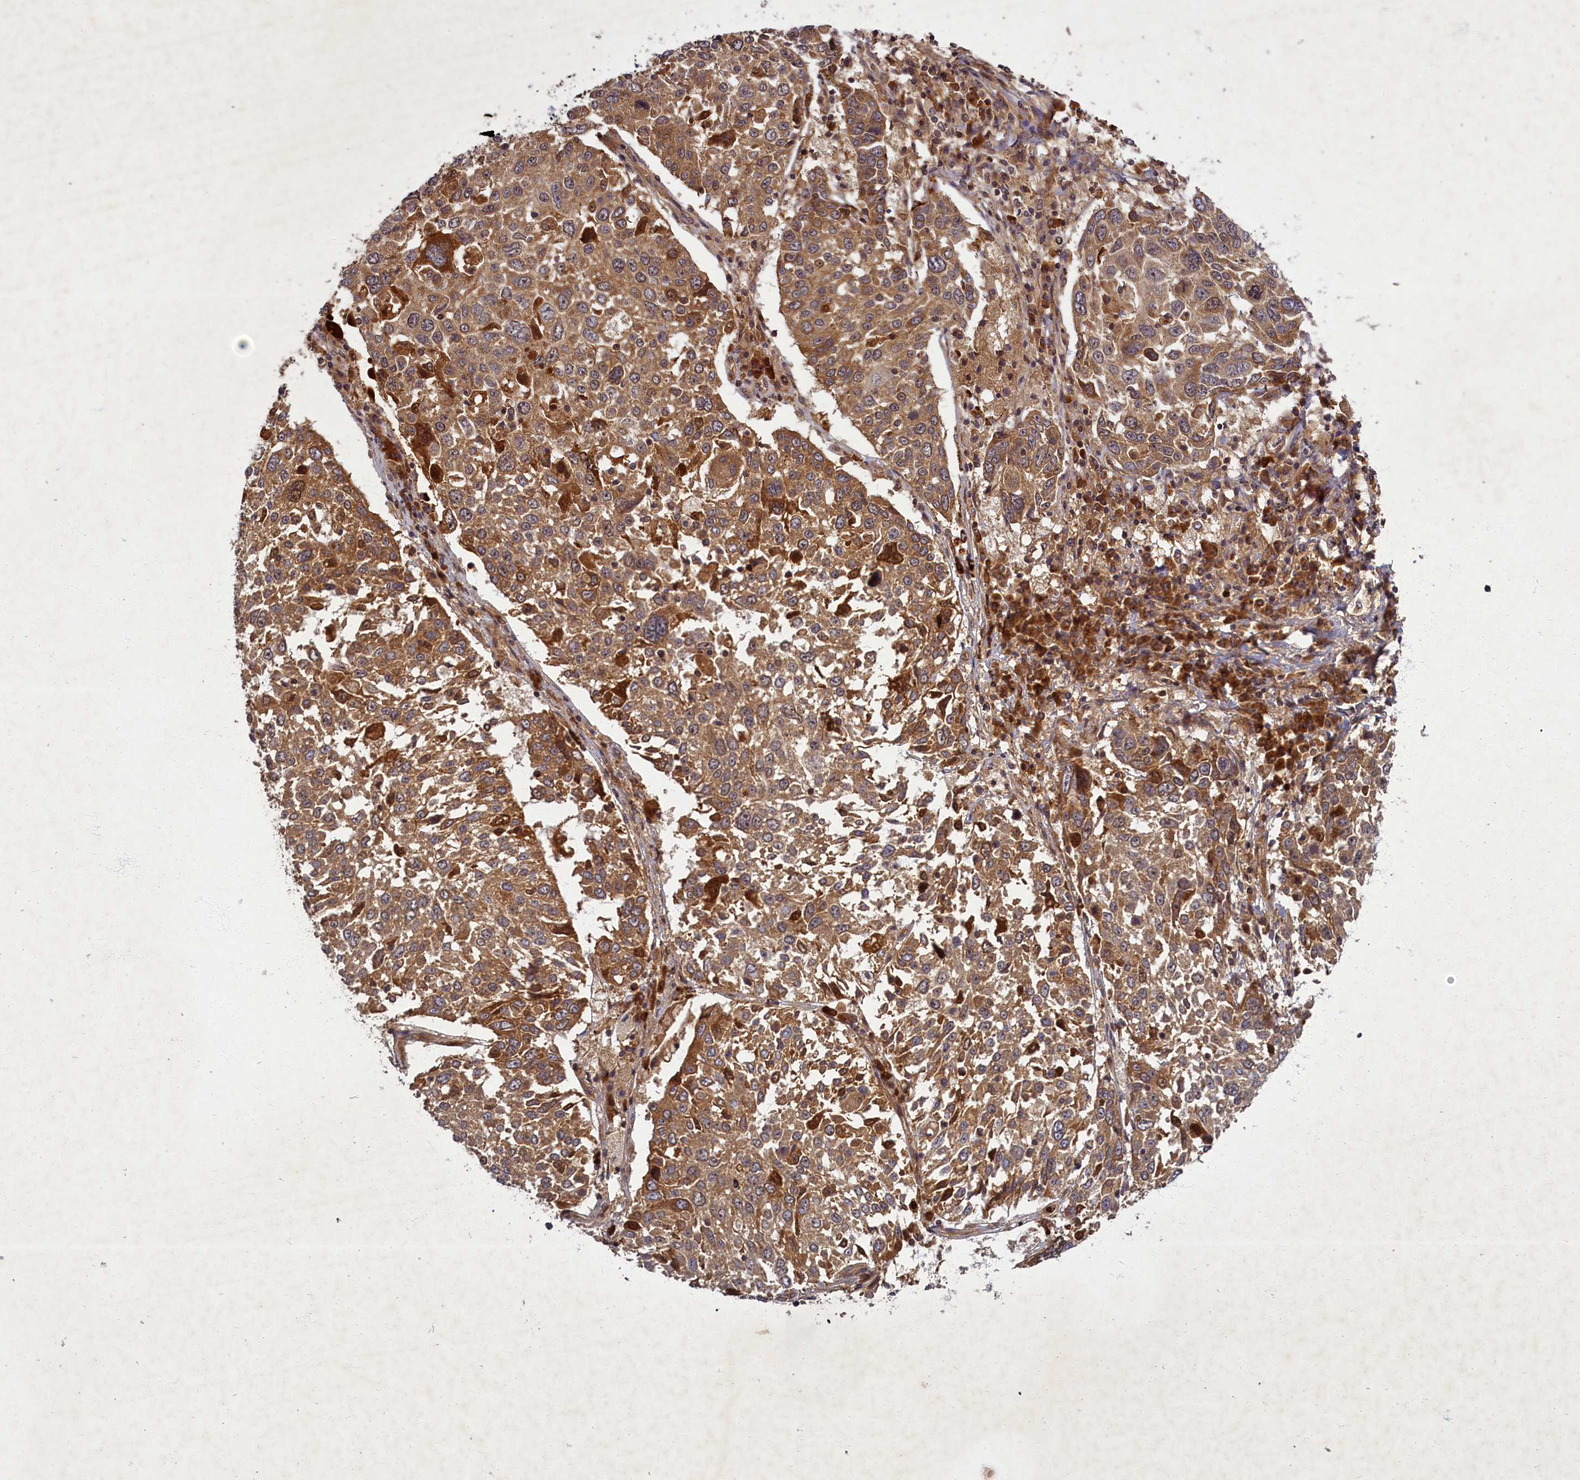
{"staining": {"intensity": "moderate", "quantity": ">75%", "location": "cytoplasmic/membranous"}, "tissue": "lung cancer", "cell_type": "Tumor cells", "image_type": "cancer", "snomed": [{"axis": "morphology", "description": "Squamous cell carcinoma, NOS"}, {"axis": "topography", "description": "Lung"}], "caption": "IHC staining of squamous cell carcinoma (lung), which demonstrates medium levels of moderate cytoplasmic/membranous positivity in approximately >75% of tumor cells indicating moderate cytoplasmic/membranous protein positivity. The staining was performed using DAB (brown) for protein detection and nuclei were counterstained in hematoxylin (blue).", "gene": "BICD1", "patient": {"sex": "male", "age": 65}}